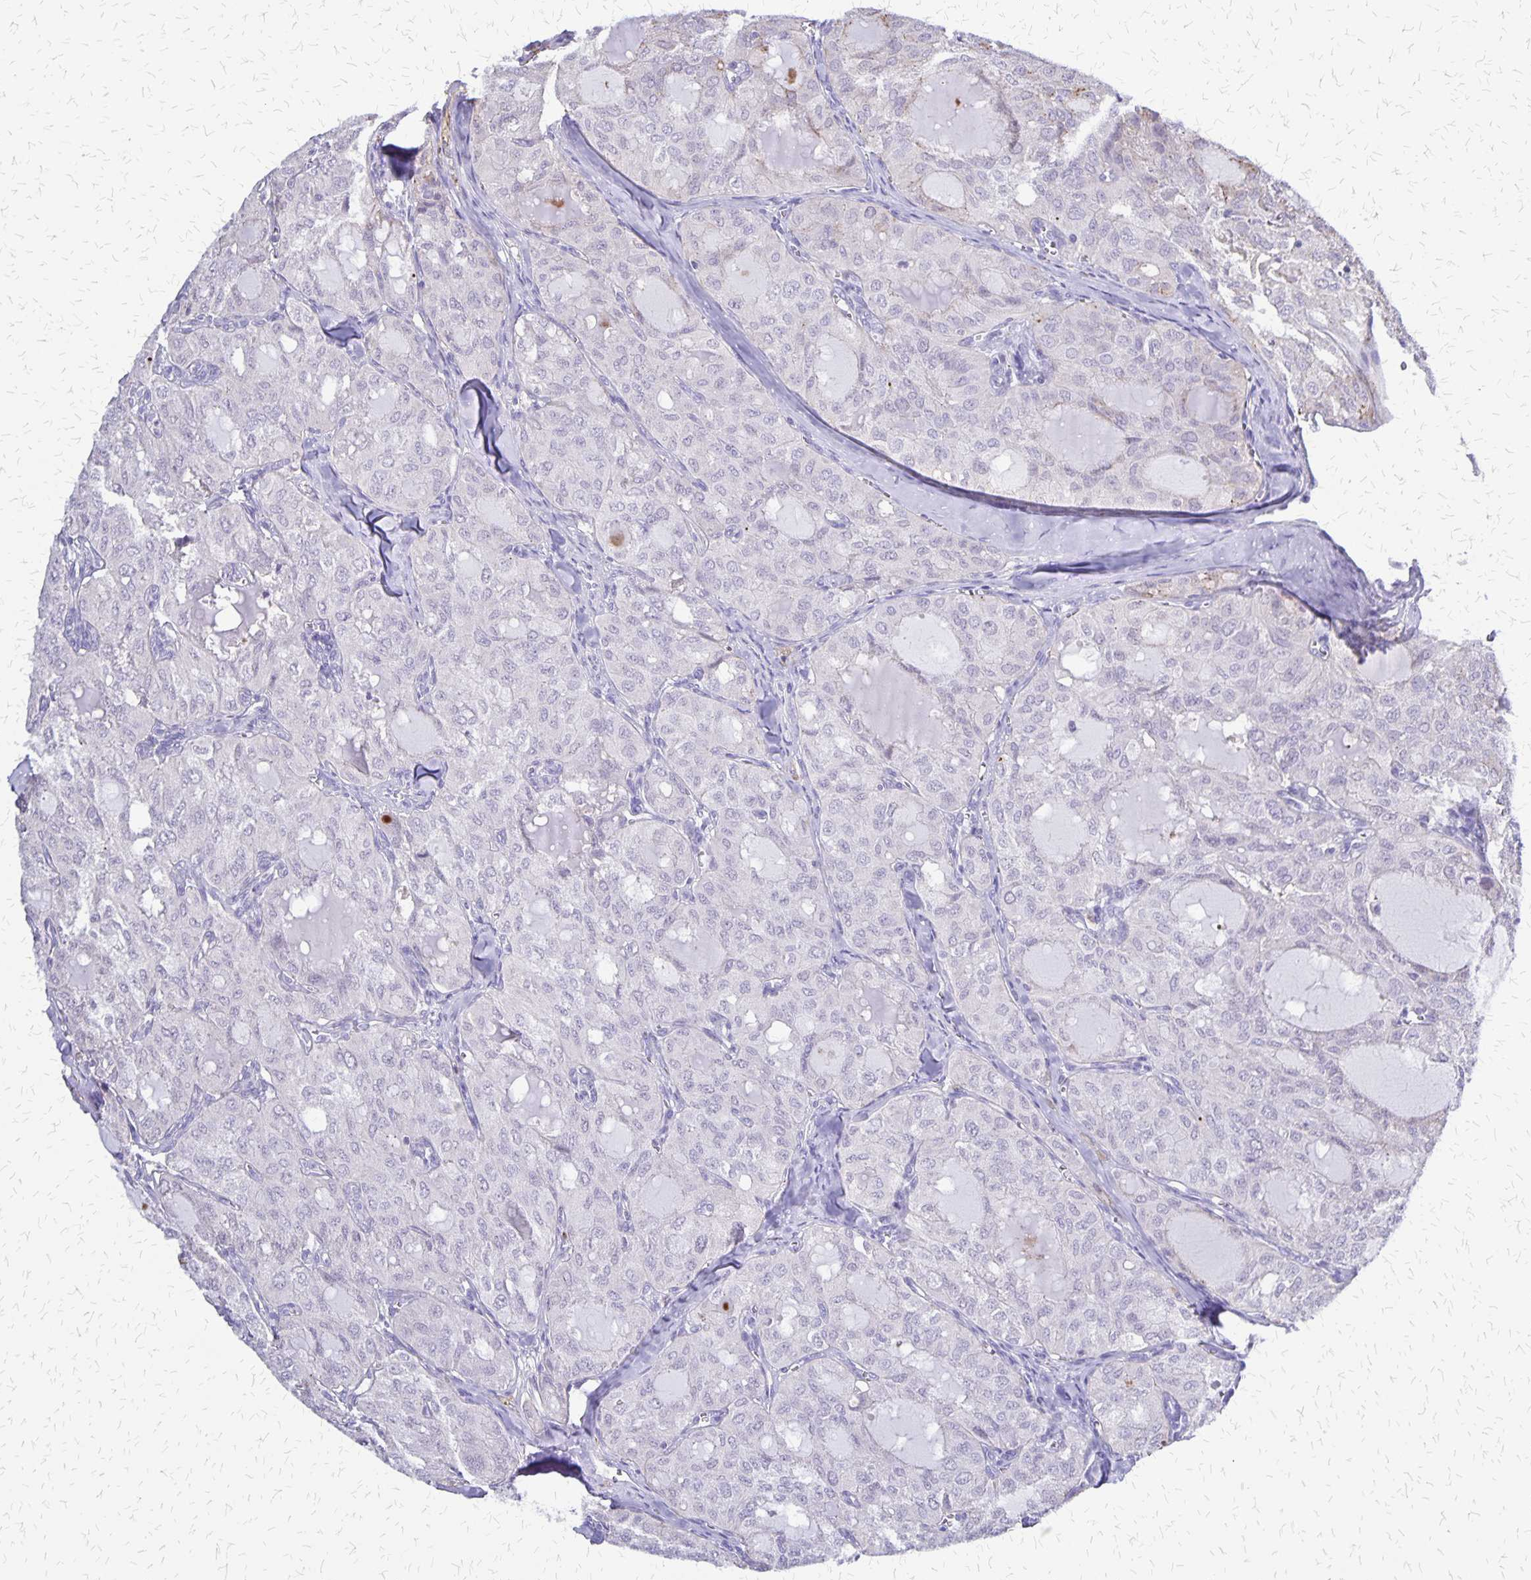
{"staining": {"intensity": "negative", "quantity": "none", "location": "none"}, "tissue": "thyroid cancer", "cell_type": "Tumor cells", "image_type": "cancer", "snomed": [{"axis": "morphology", "description": "Follicular adenoma carcinoma, NOS"}, {"axis": "topography", "description": "Thyroid gland"}], "caption": "A micrograph of human follicular adenoma carcinoma (thyroid) is negative for staining in tumor cells. (Stains: DAB (3,3'-diaminobenzidine) immunohistochemistry (IHC) with hematoxylin counter stain, Microscopy: brightfield microscopy at high magnification).", "gene": "SI", "patient": {"sex": "male", "age": 75}}